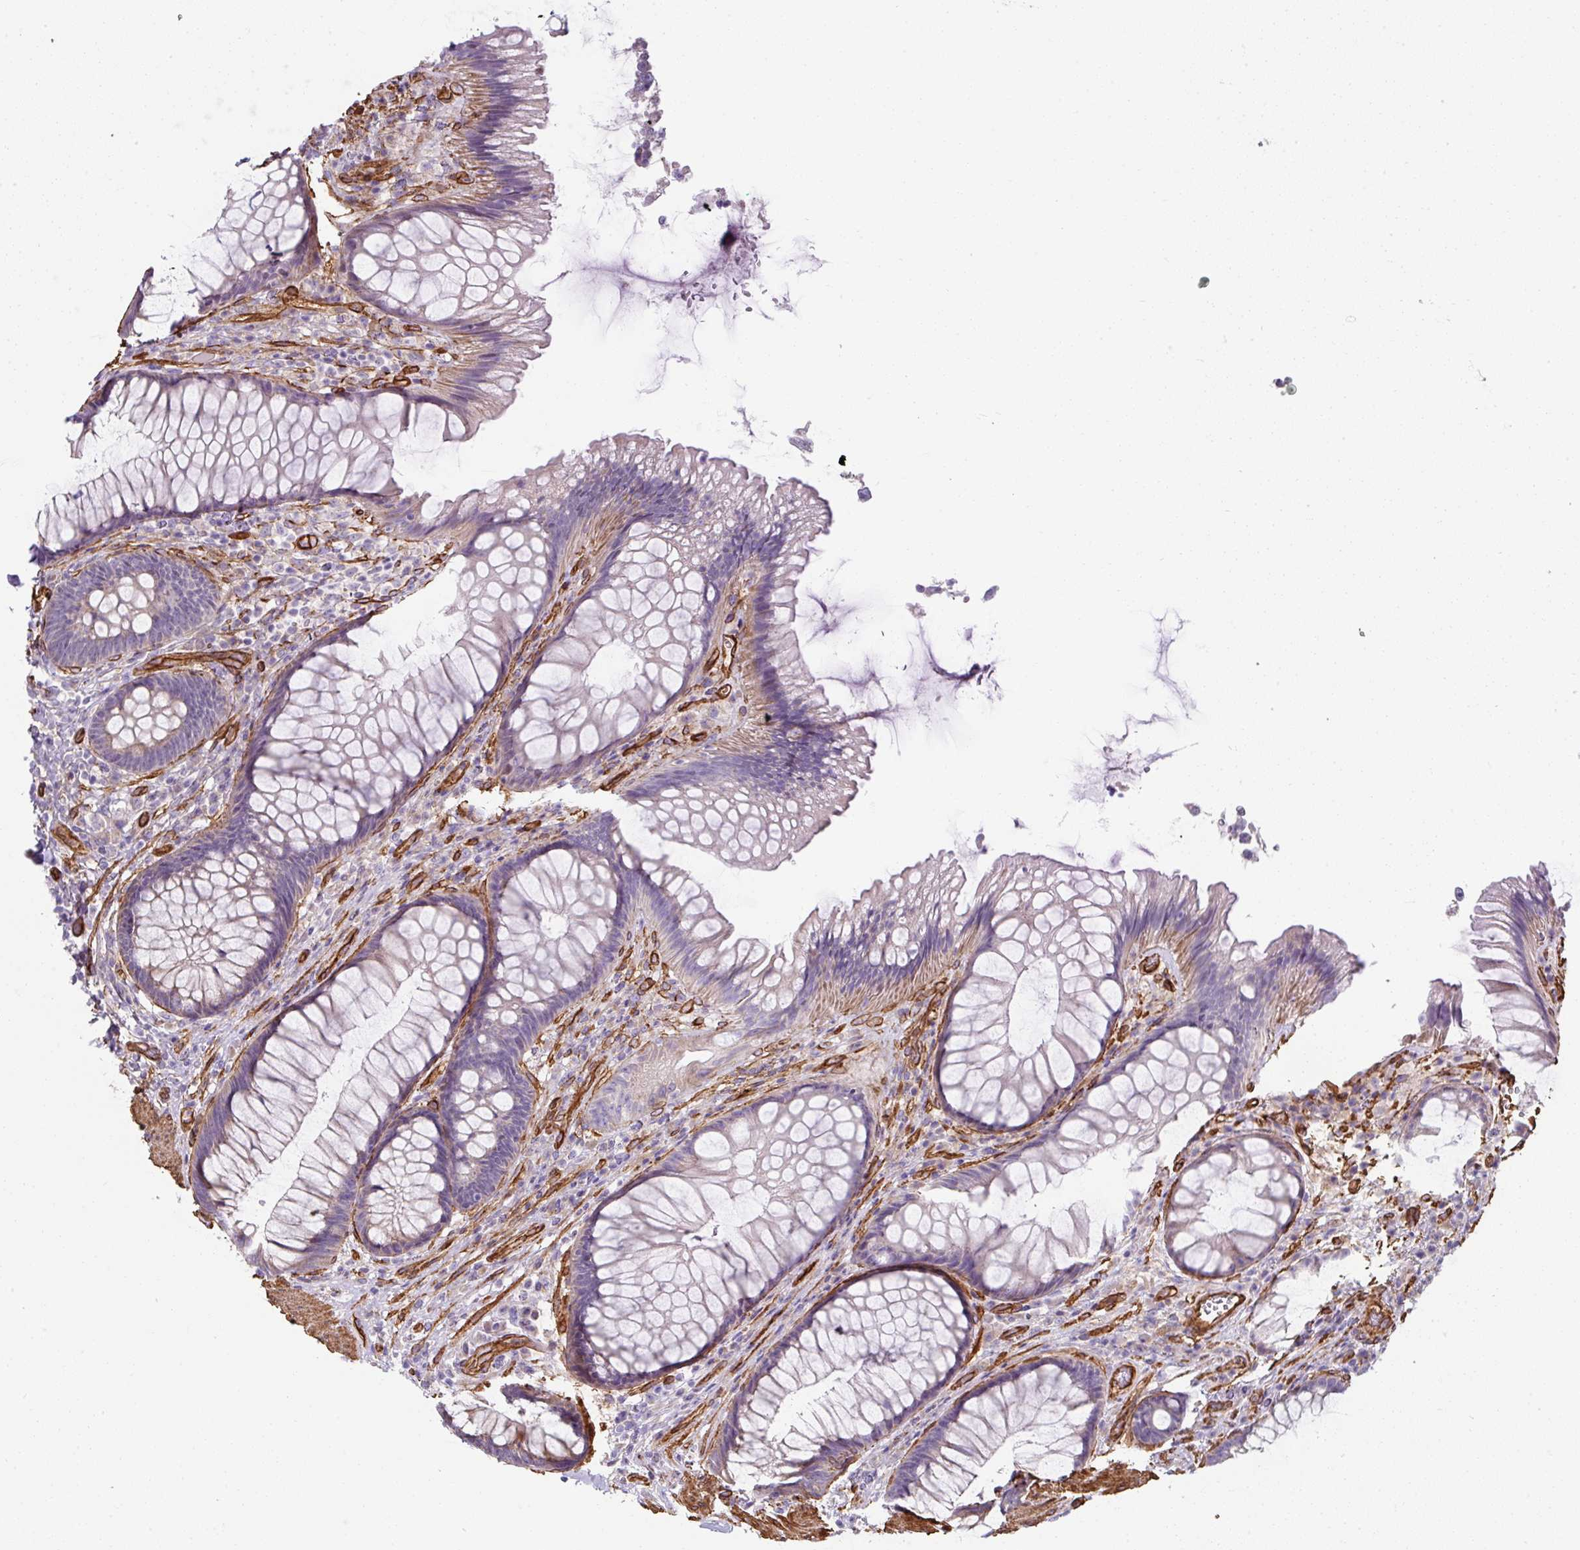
{"staining": {"intensity": "weak", "quantity": "25%-75%", "location": "cytoplasmic/membranous"}, "tissue": "rectum", "cell_type": "Glandular cells", "image_type": "normal", "snomed": [{"axis": "morphology", "description": "Normal tissue, NOS"}, {"axis": "topography", "description": "Rectum"}], "caption": "DAB immunohistochemical staining of benign human rectum demonstrates weak cytoplasmic/membranous protein staining in about 25%-75% of glandular cells. The staining is performed using DAB brown chromogen to label protein expression. The nuclei are counter-stained blue using hematoxylin.", "gene": "ANKUB1", "patient": {"sex": "male", "age": 53}}